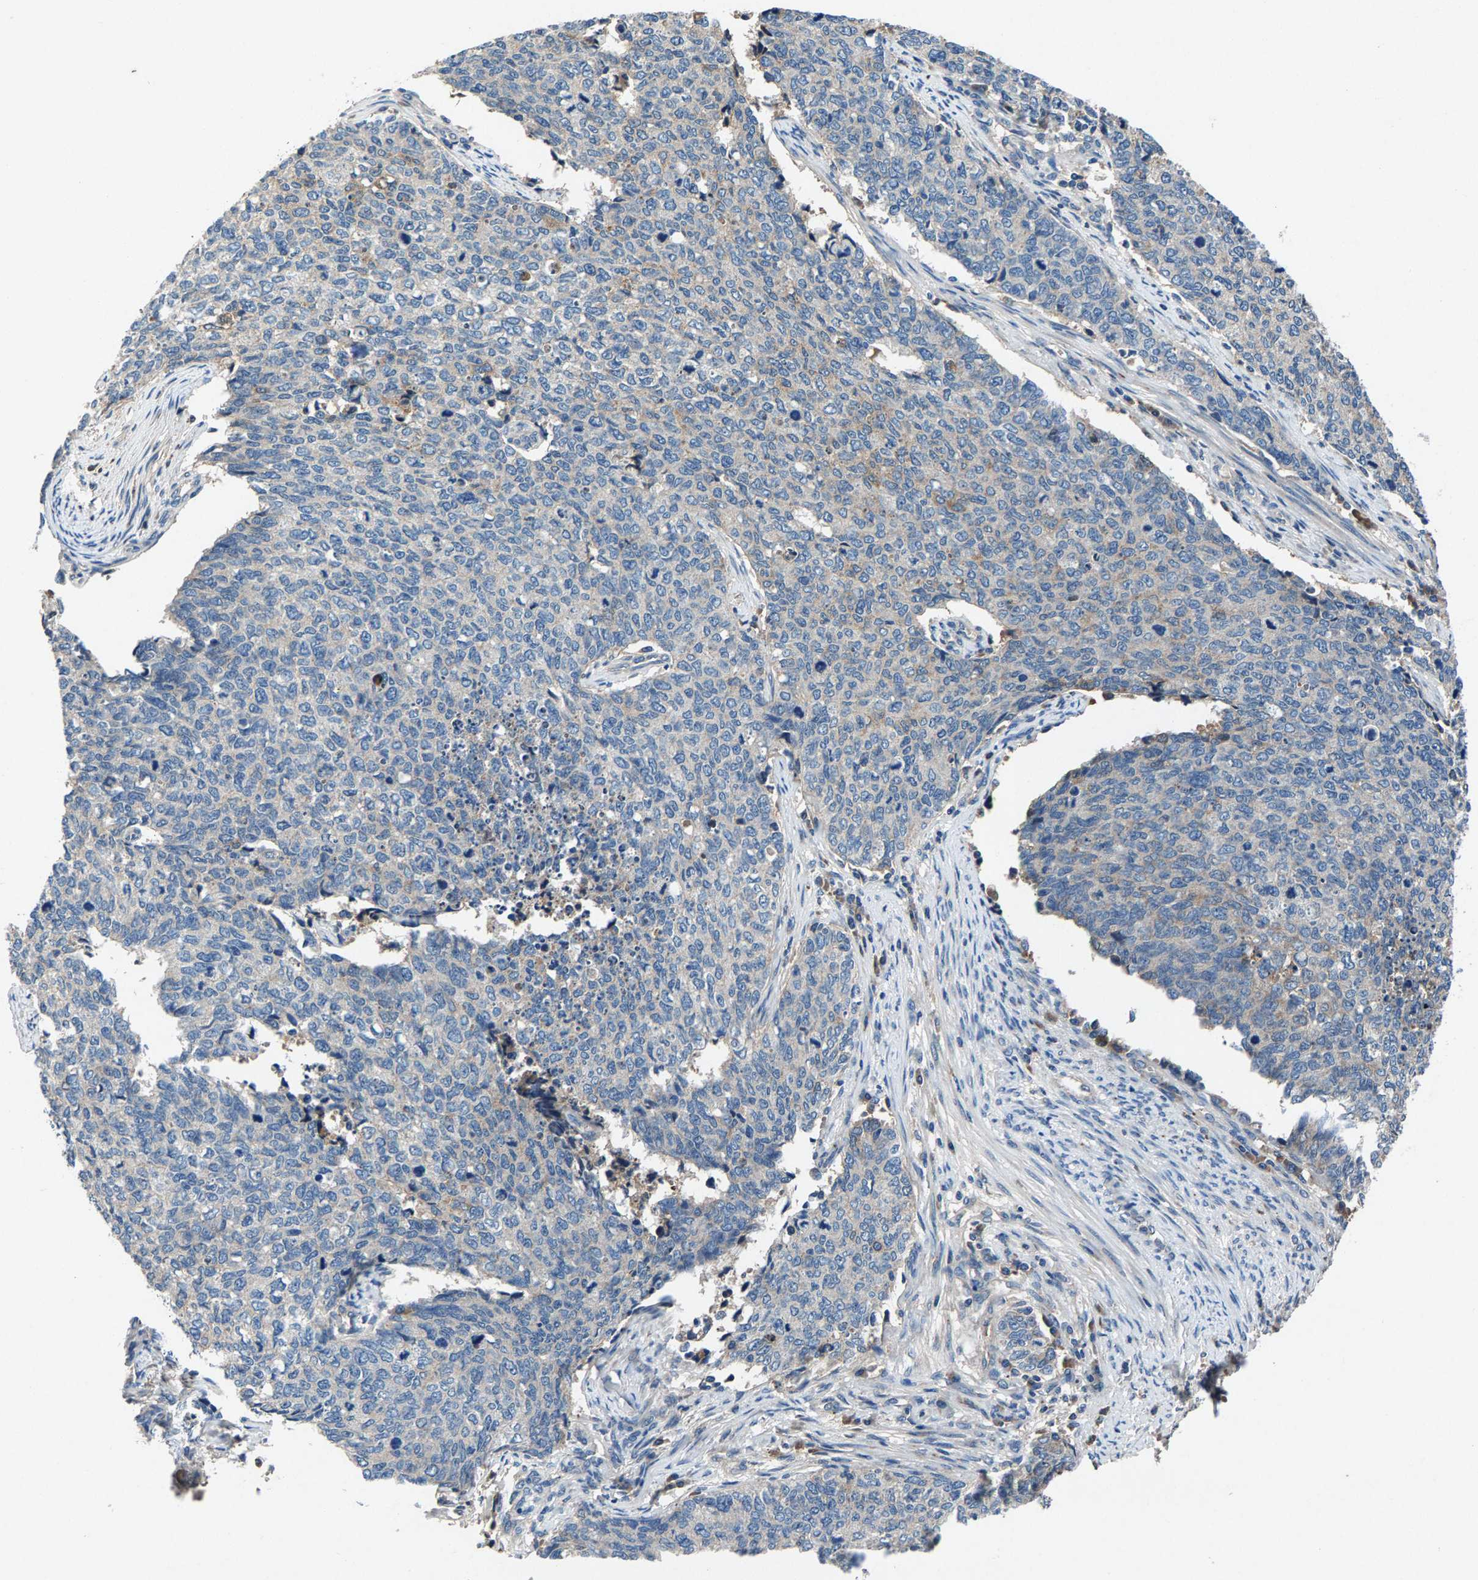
{"staining": {"intensity": "negative", "quantity": "none", "location": "none"}, "tissue": "cervical cancer", "cell_type": "Tumor cells", "image_type": "cancer", "snomed": [{"axis": "morphology", "description": "Squamous cell carcinoma, NOS"}, {"axis": "topography", "description": "Cervix"}], "caption": "Protein analysis of squamous cell carcinoma (cervical) reveals no significant staining in tumor cells. The staining was performed using DAB to visualize the protein expression in brown, while the nuclei were stained in blue with hematoxylin (Magnification: 20x).", "gene": "PRXL2C", "patient": {"sex": "female", "age": 63}}